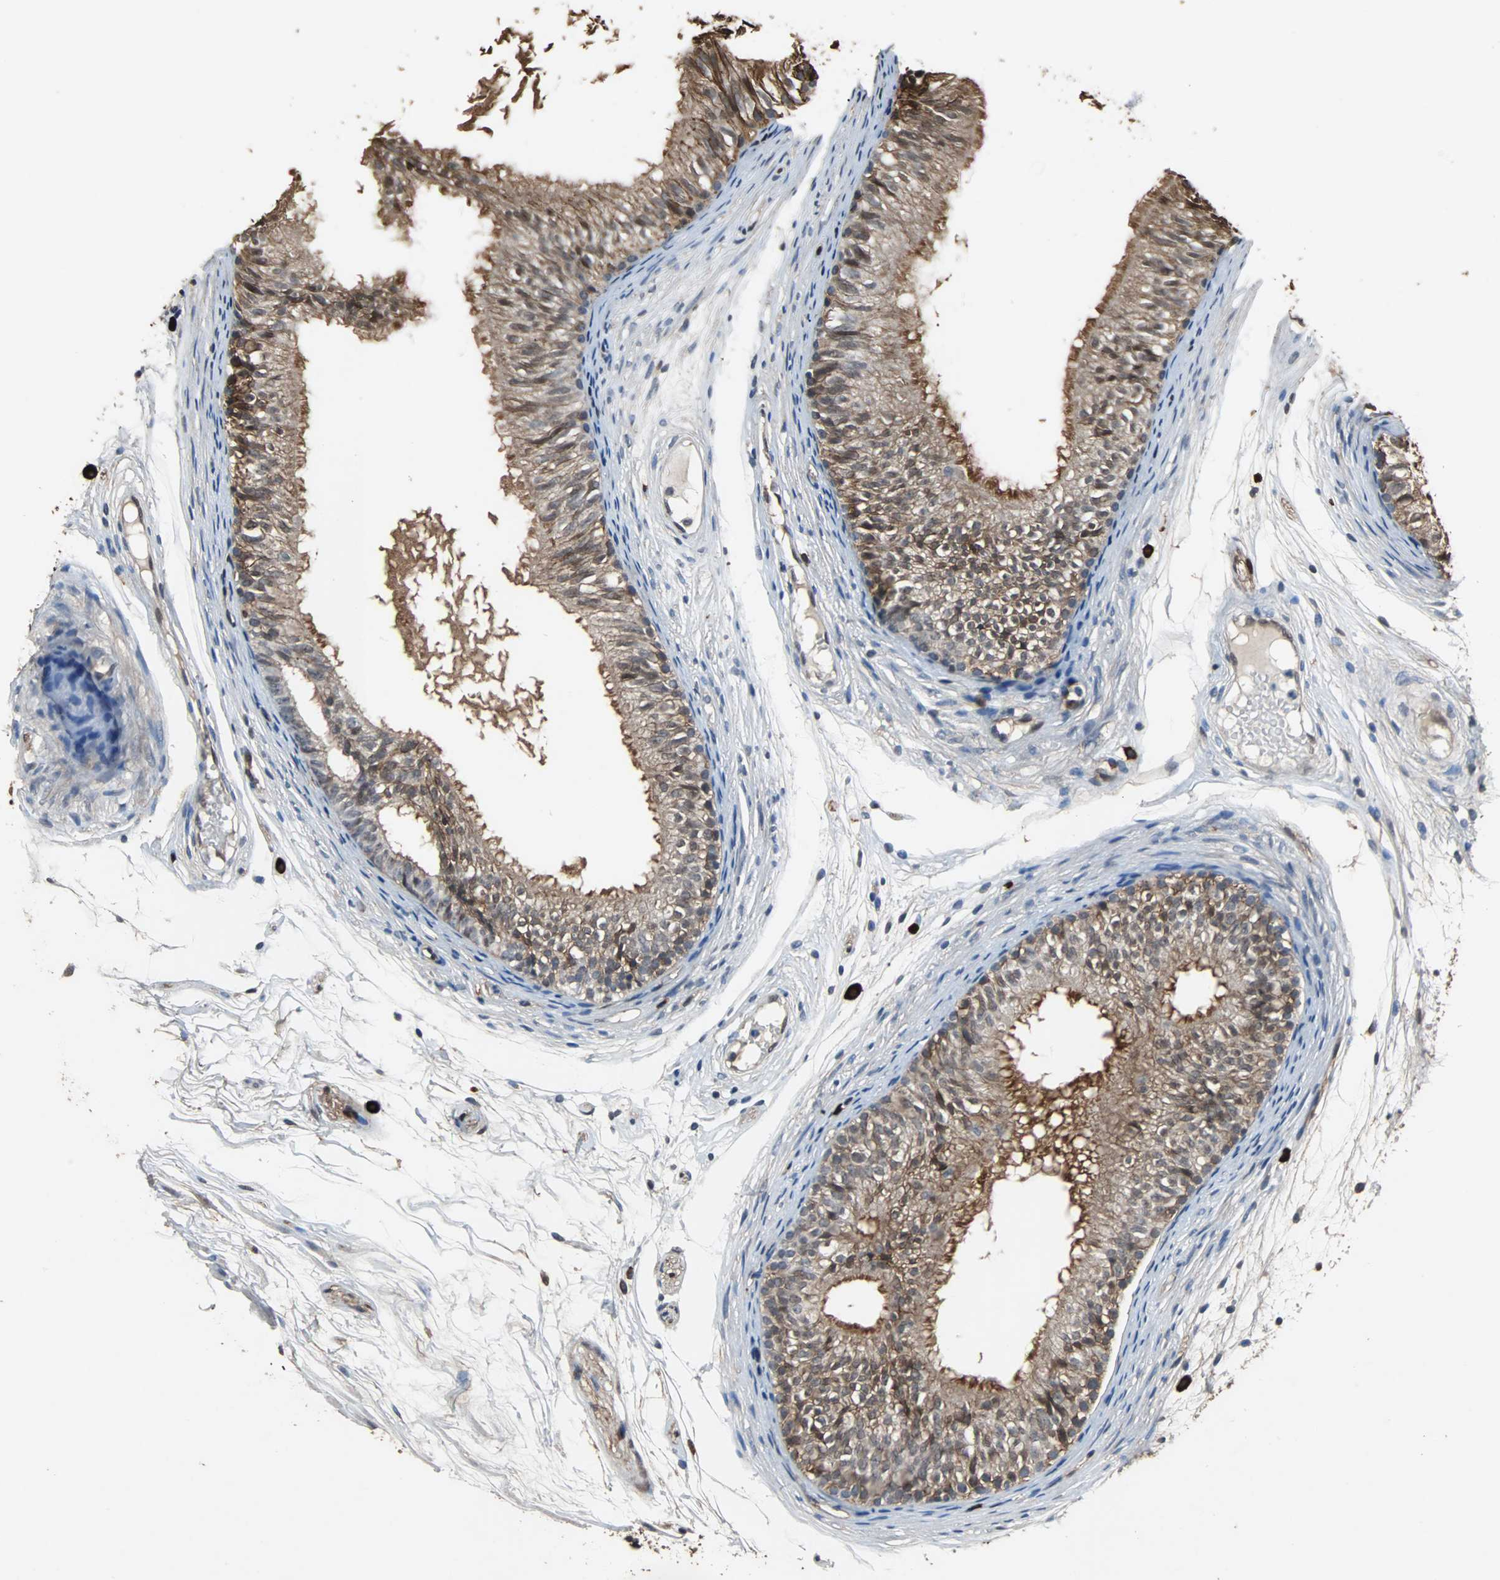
{"staining": {"intensity": "moderate", "quantity": ">75%", "location": "cytoplasmic/membranous"}, "tissue": "epididymis", "cell_type": "Glandular cells", "image_type": "normal", "snomed": [{"axis": "morphology", "description": "Normal tissue, NOS"}, {"axis": "morphology", "description": "Atrophy, NOS"}, {"axis": "topography", "description": "Testis"}, {"axis": "topography", "description": "Epididymis"}], "caption": "Immunohistochemical staining of unremarkable human epididymis displays >75% levels of moderate cytoplasmic/membranous protein positivity in approximately >75% of glandular cells.", "gene": "NDRG1", "patient": {"sex": "male", "age": 18}}